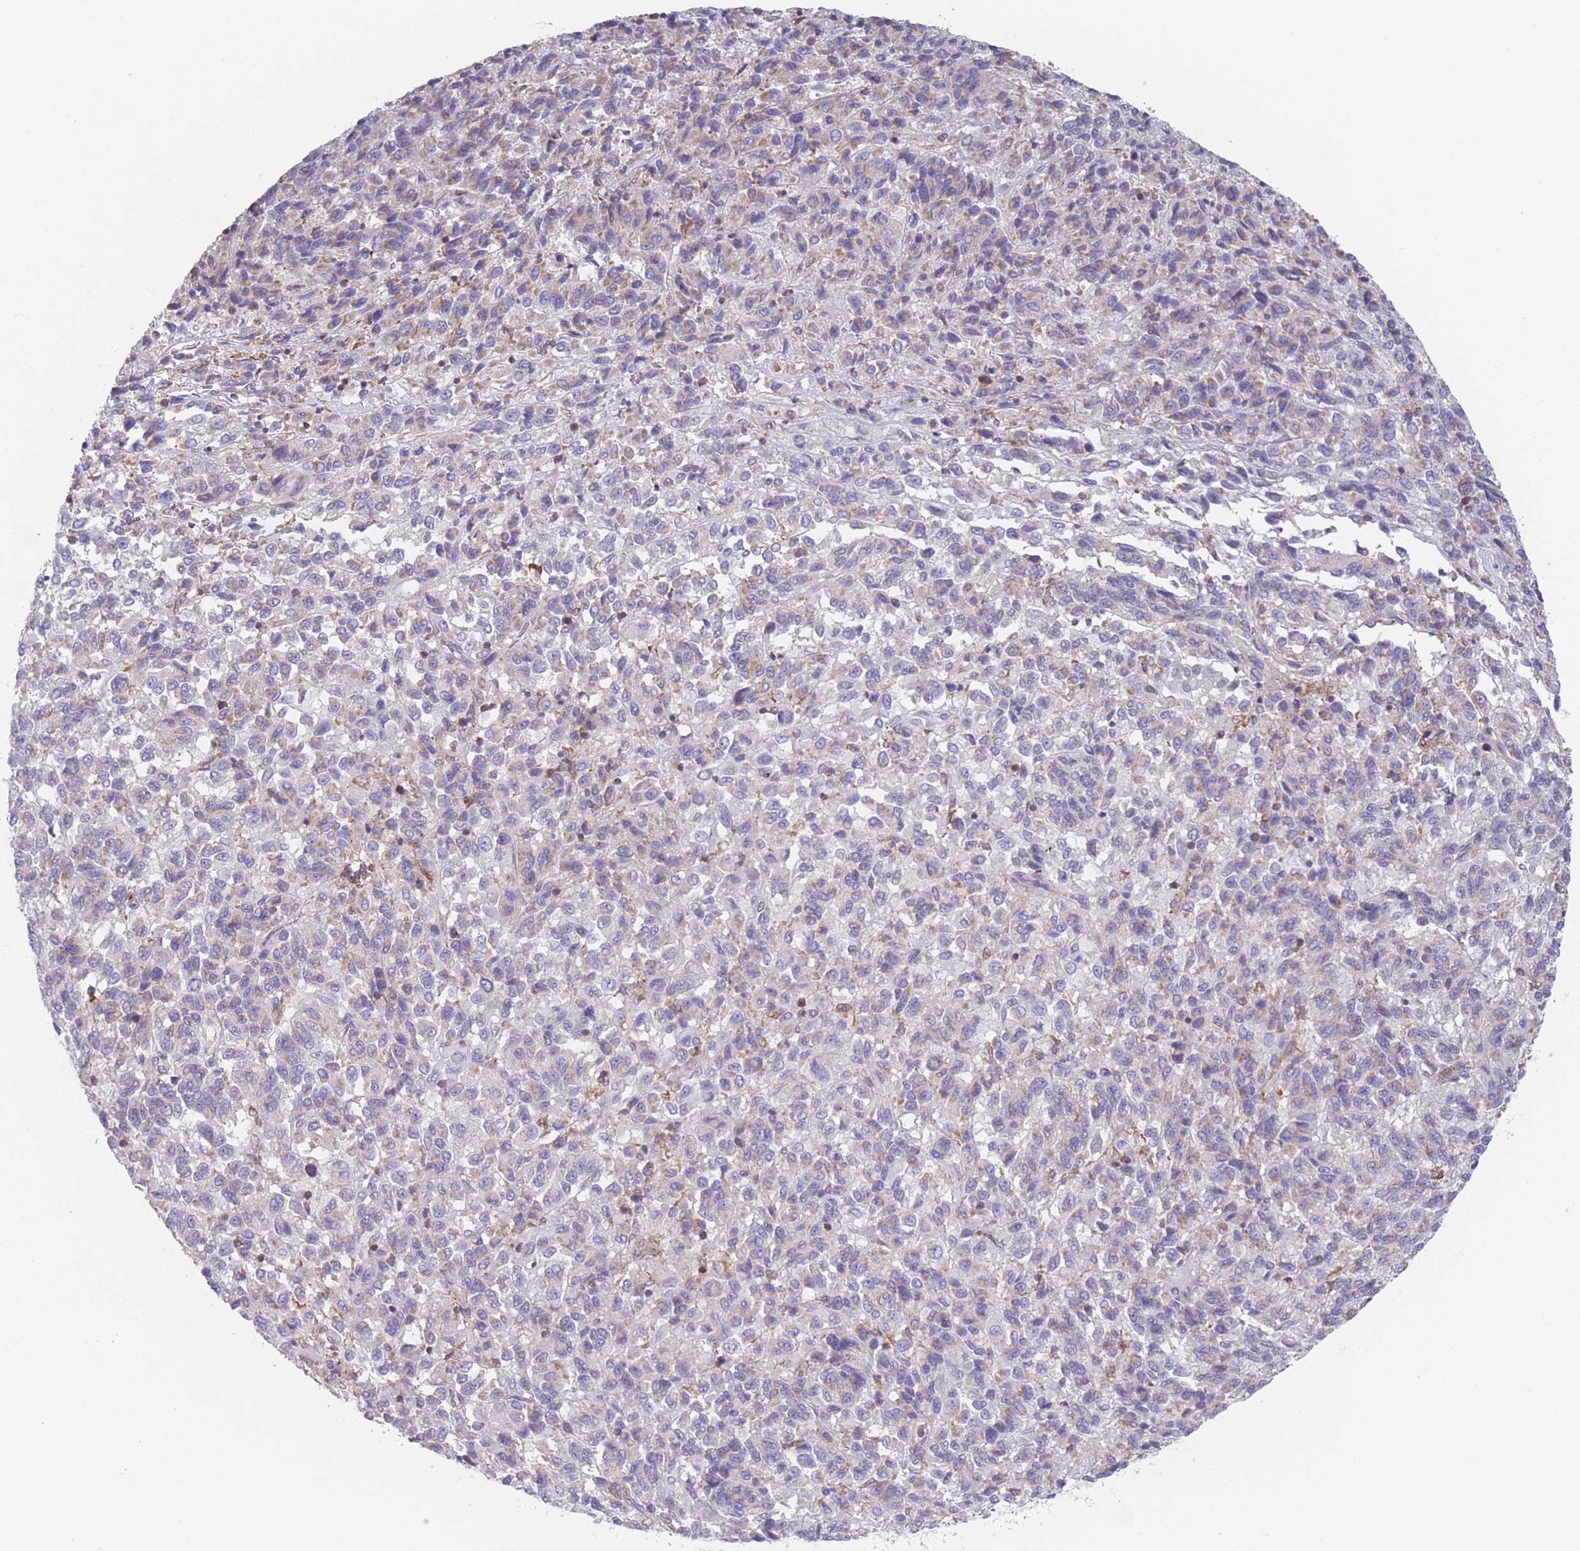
{"staining": {"intensity": "weak", "quantity": "<25%", "location": "cytoplasmic/membranous"}, "tissue": "melanoma", "cell_type": "Tumor cells", "image_type": "cancer", "snomed": [{"axis": "morphology", "description": "Malignant melanoma, Metastatic site"}, {"axis": "topography", "description": "Lung"}], "caption": "Tumor cells show no significant protein positivity in melanoma.", "gene": "ADH1A", "patient": {"sex": "male", "age": 64}}